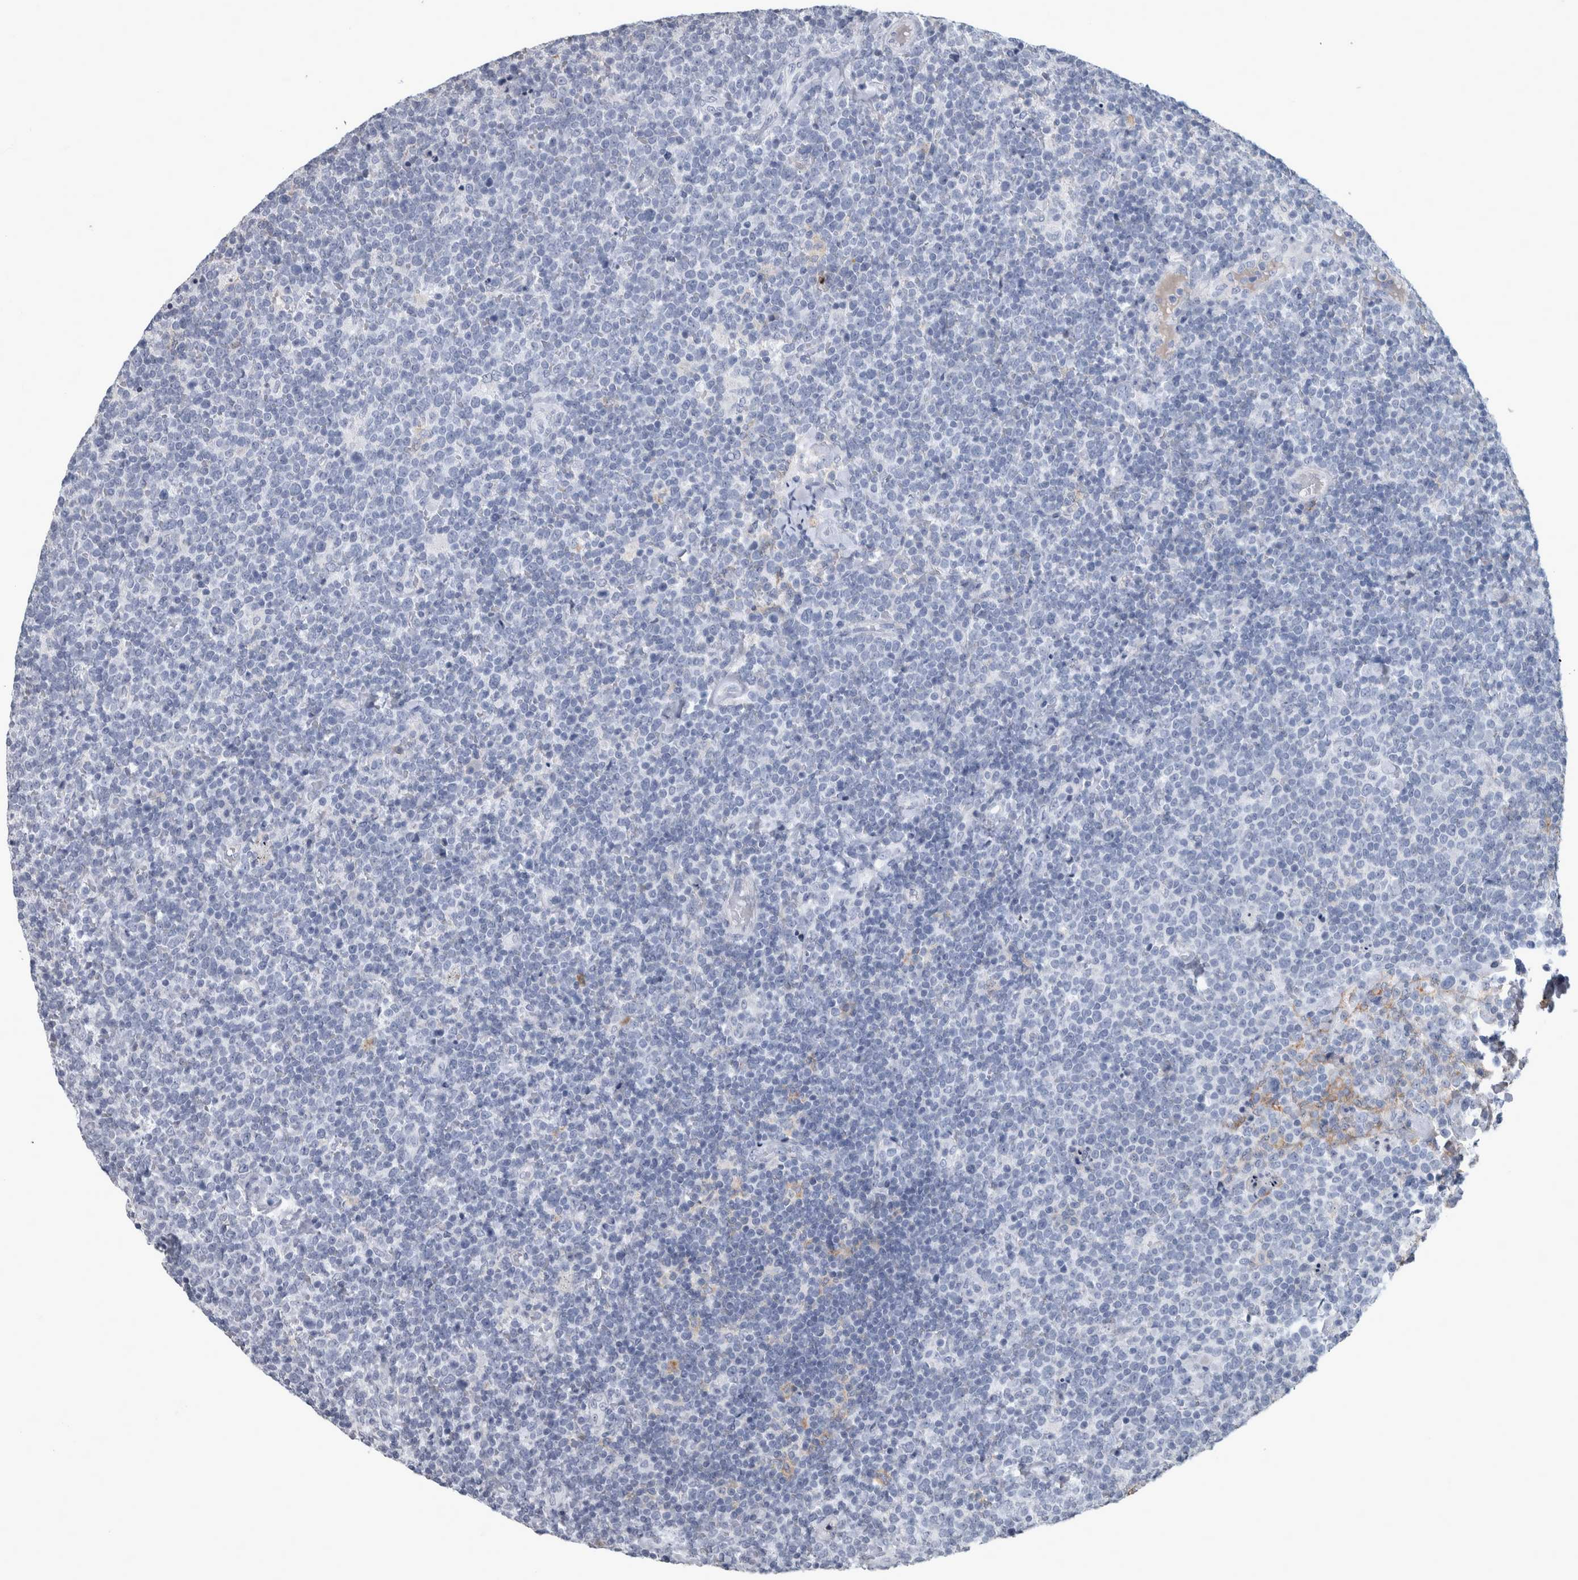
{"staining": {"intensity": "negative", "quantity": "none", "location": "none"}, "tissue": "lymphoma", "cell_type": "Tumor cells", "image_type": "cancer", "snomed": [{"axis": "morphology", "description": "Malignant lymphoma, non-Hodgkin's type, High grade"}, {"axis": "topography", "description": "Lymph node"}], "caption": "The IHC micrograph has no significant expression in tumor cells of high-grade malignant lymphoma, non-Hodgkin's type tissue.", "gene": "DSG2", "patient": {"sex": "male", "age": 61}}